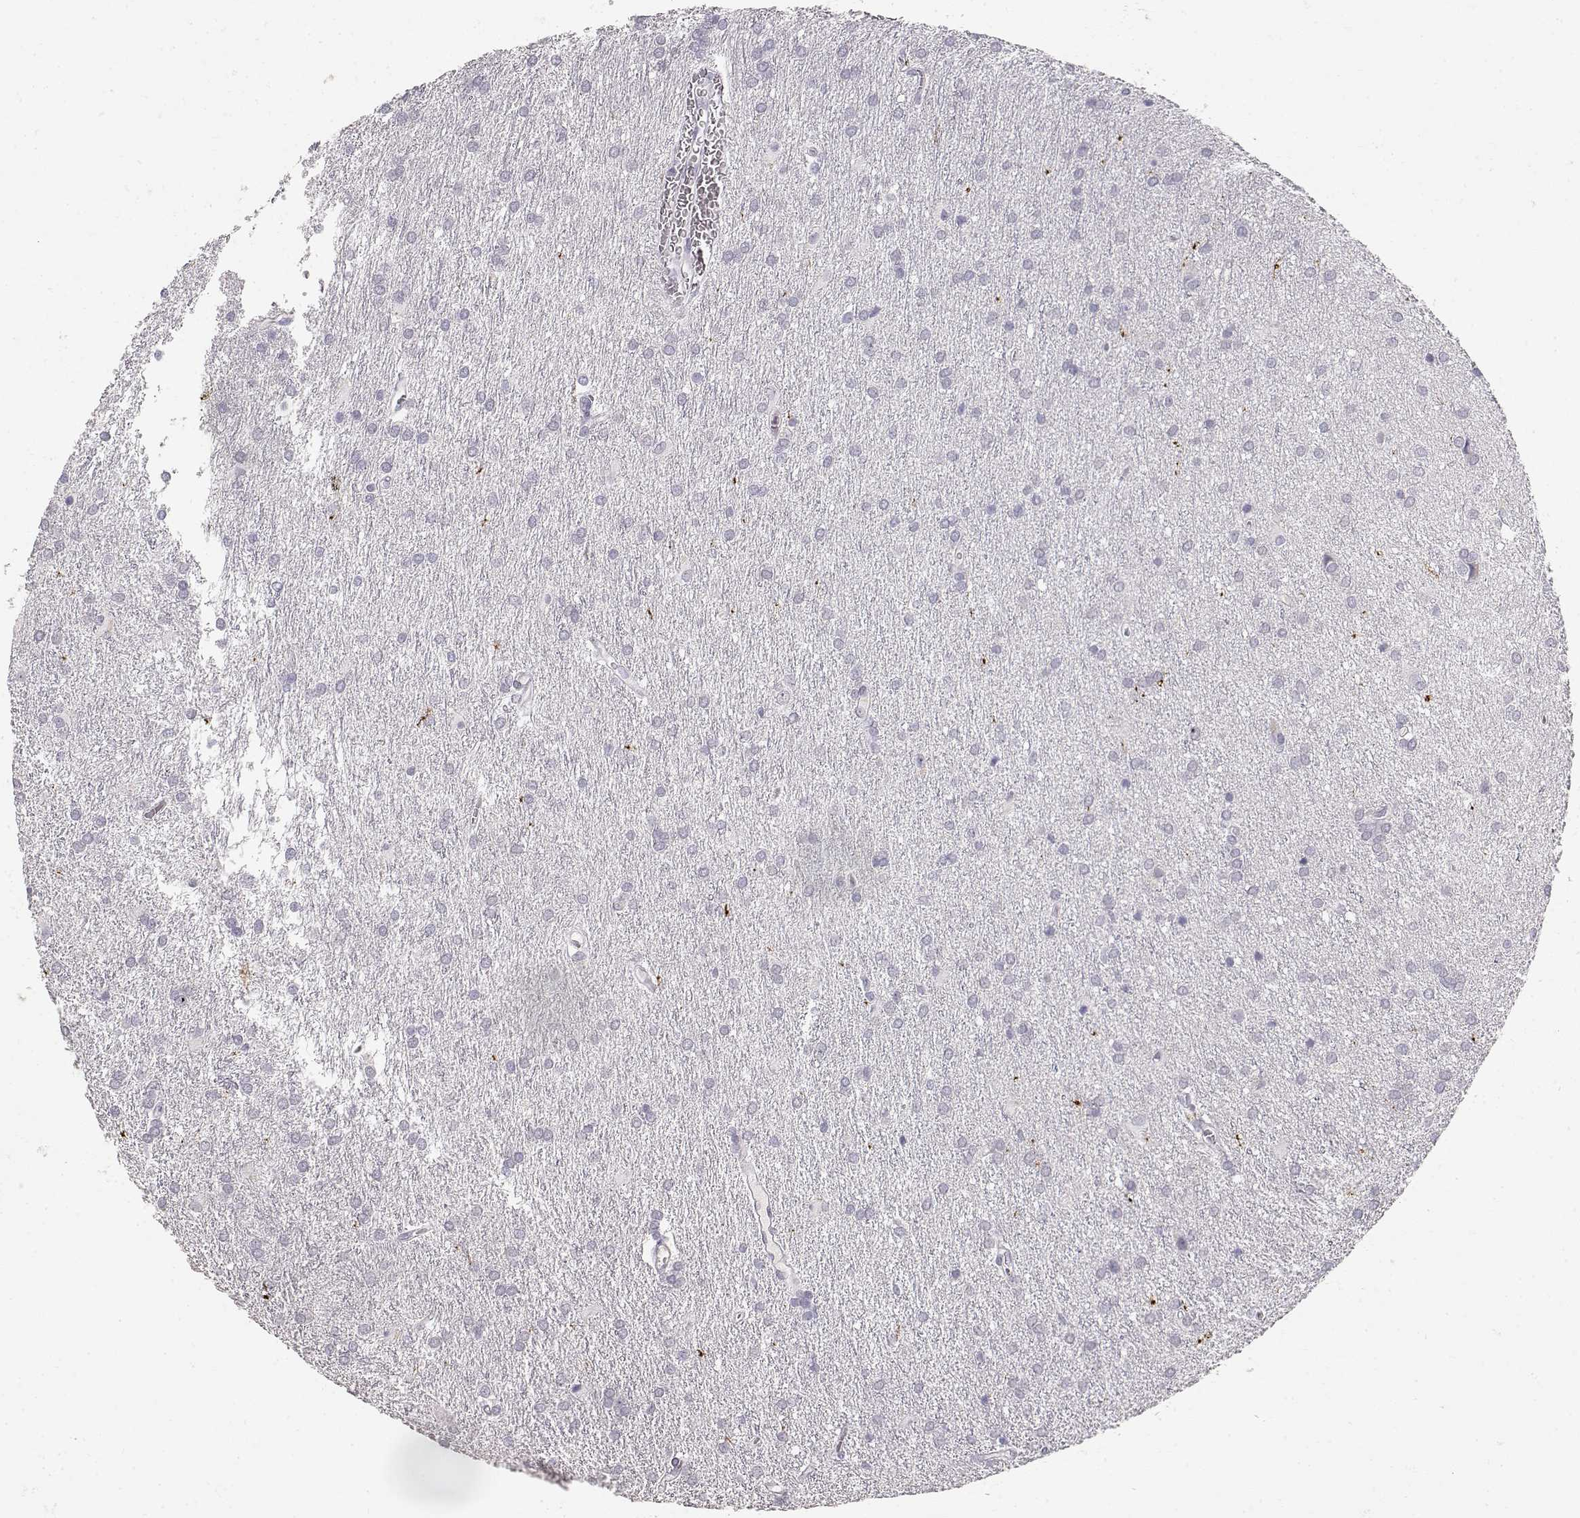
{"staining": {"intensity": "negative", "quantity": "none", "location": "none"}, "tissue": "glioma", "cell_type": "Tumor cells", "image_type": "cancer", "snomed": [{"axis": "morphology", "description": "Glioma, malignant, Low grade"}, {"axis": "topography", "description": "Brain"}], "caption": "Immunohistochemistry (IHC) histopathology image of human glioma stained for a protein (brown), which shows no expression in tumor cells. (Stains: DAB IHC with hematoxylin counter stain, Microscopy: brightfield microscopy at high magnification).", "gene": "TPH2", "patient": {"sex": "female", "age": 32}}